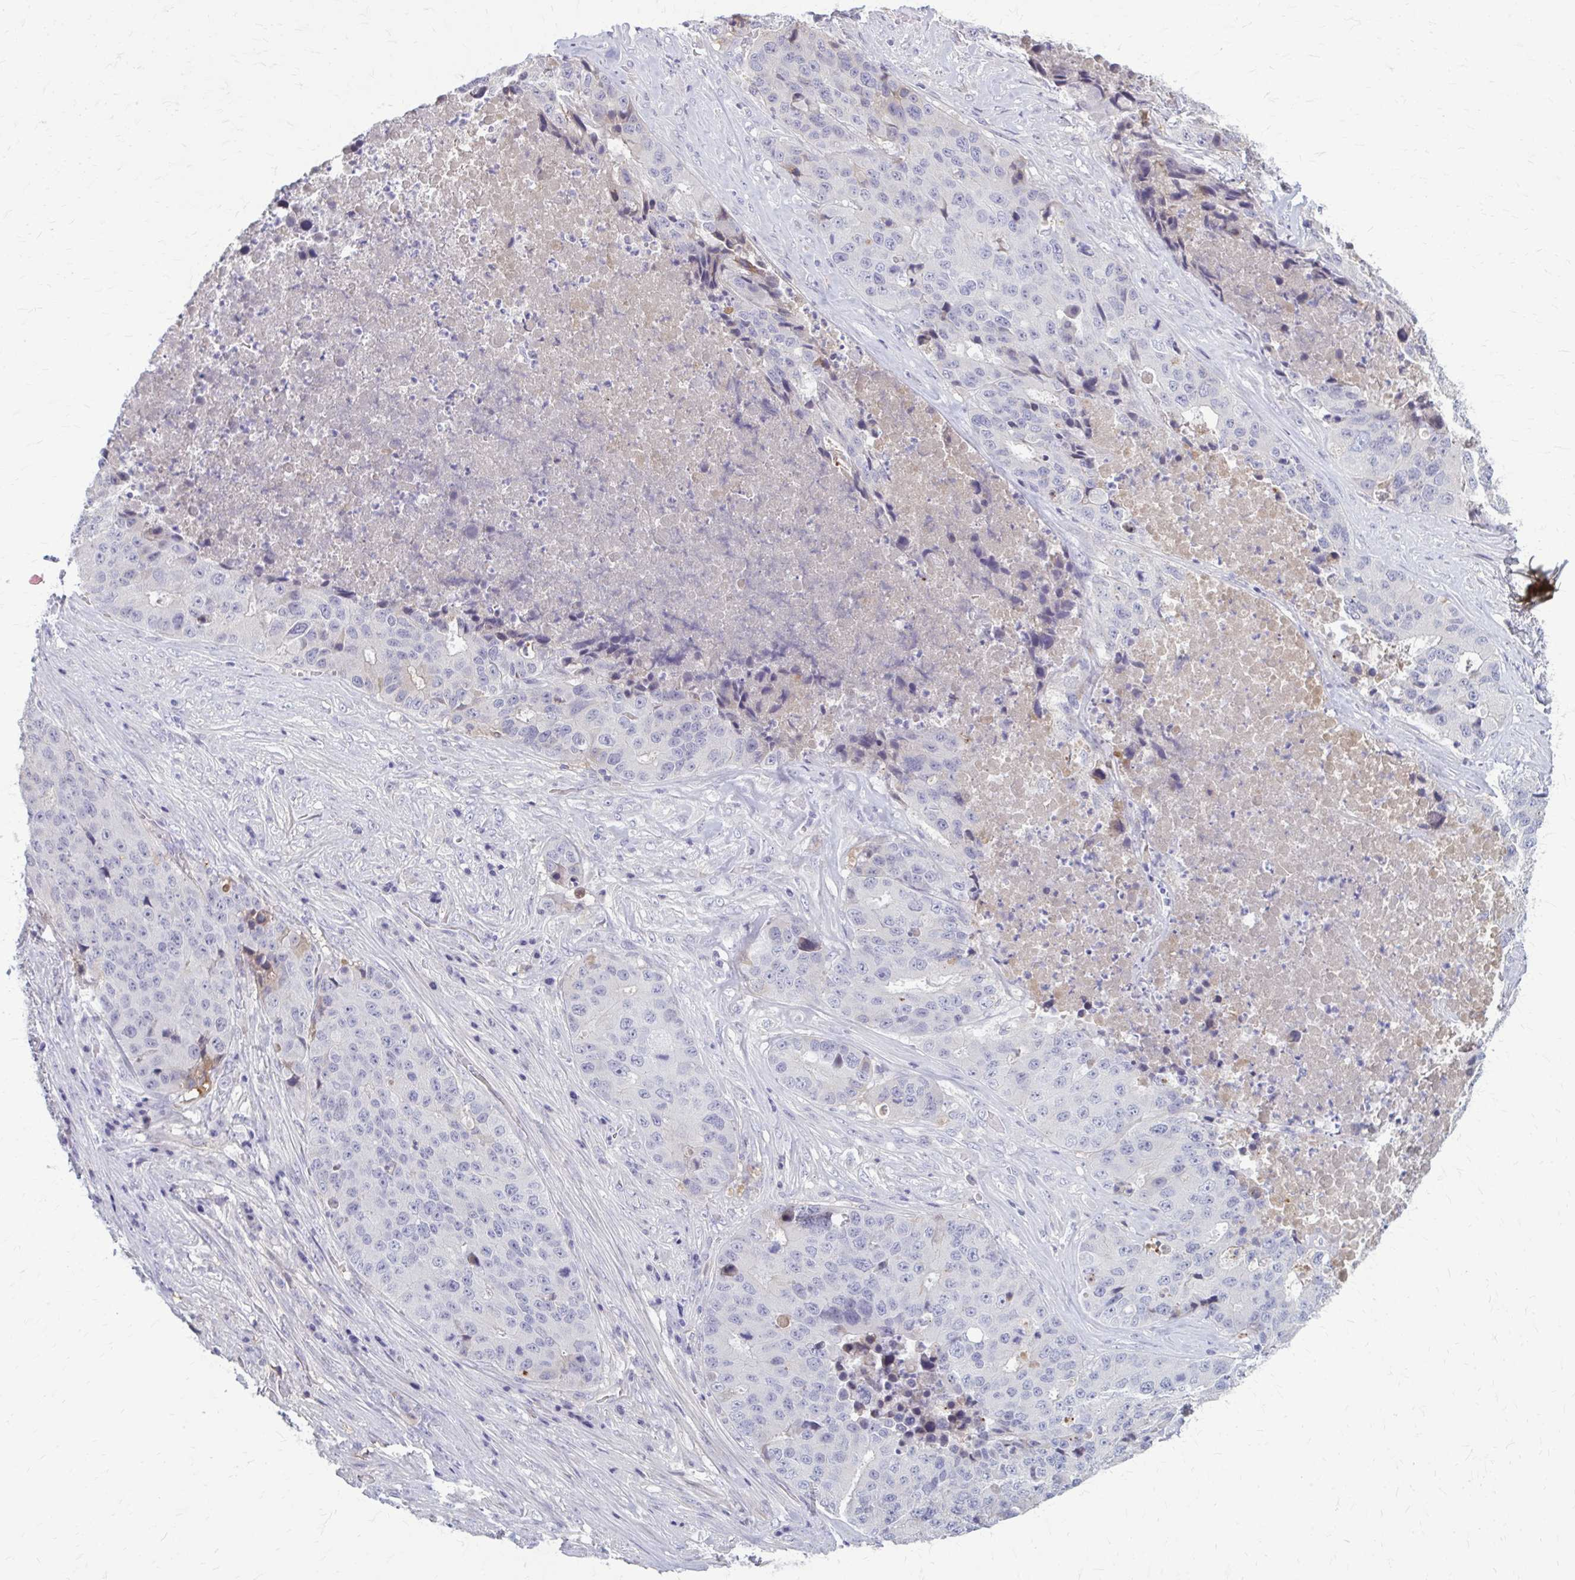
{"staining": {"intensity": "negative", "quantity": "none", "location": "none"}, "tissue": "stomach cancer", "cell_type": "Tumor cells", "image_type": "cancer", "snomed": [{"axis": "morphology", "description": "Adenocarcinoma, NOS"}, {"axis": "topography", "description": "Stomach"}], "caption": "This is a photomicrograph of immunohistochemistry (IHC) staining of stomach cancer (adenocarcinoma), which shows no staining in tumor cells. Nuclei are stained in blue.", "gene": "SERPIND1", "patient": {"sex": "male", "age": 71}}